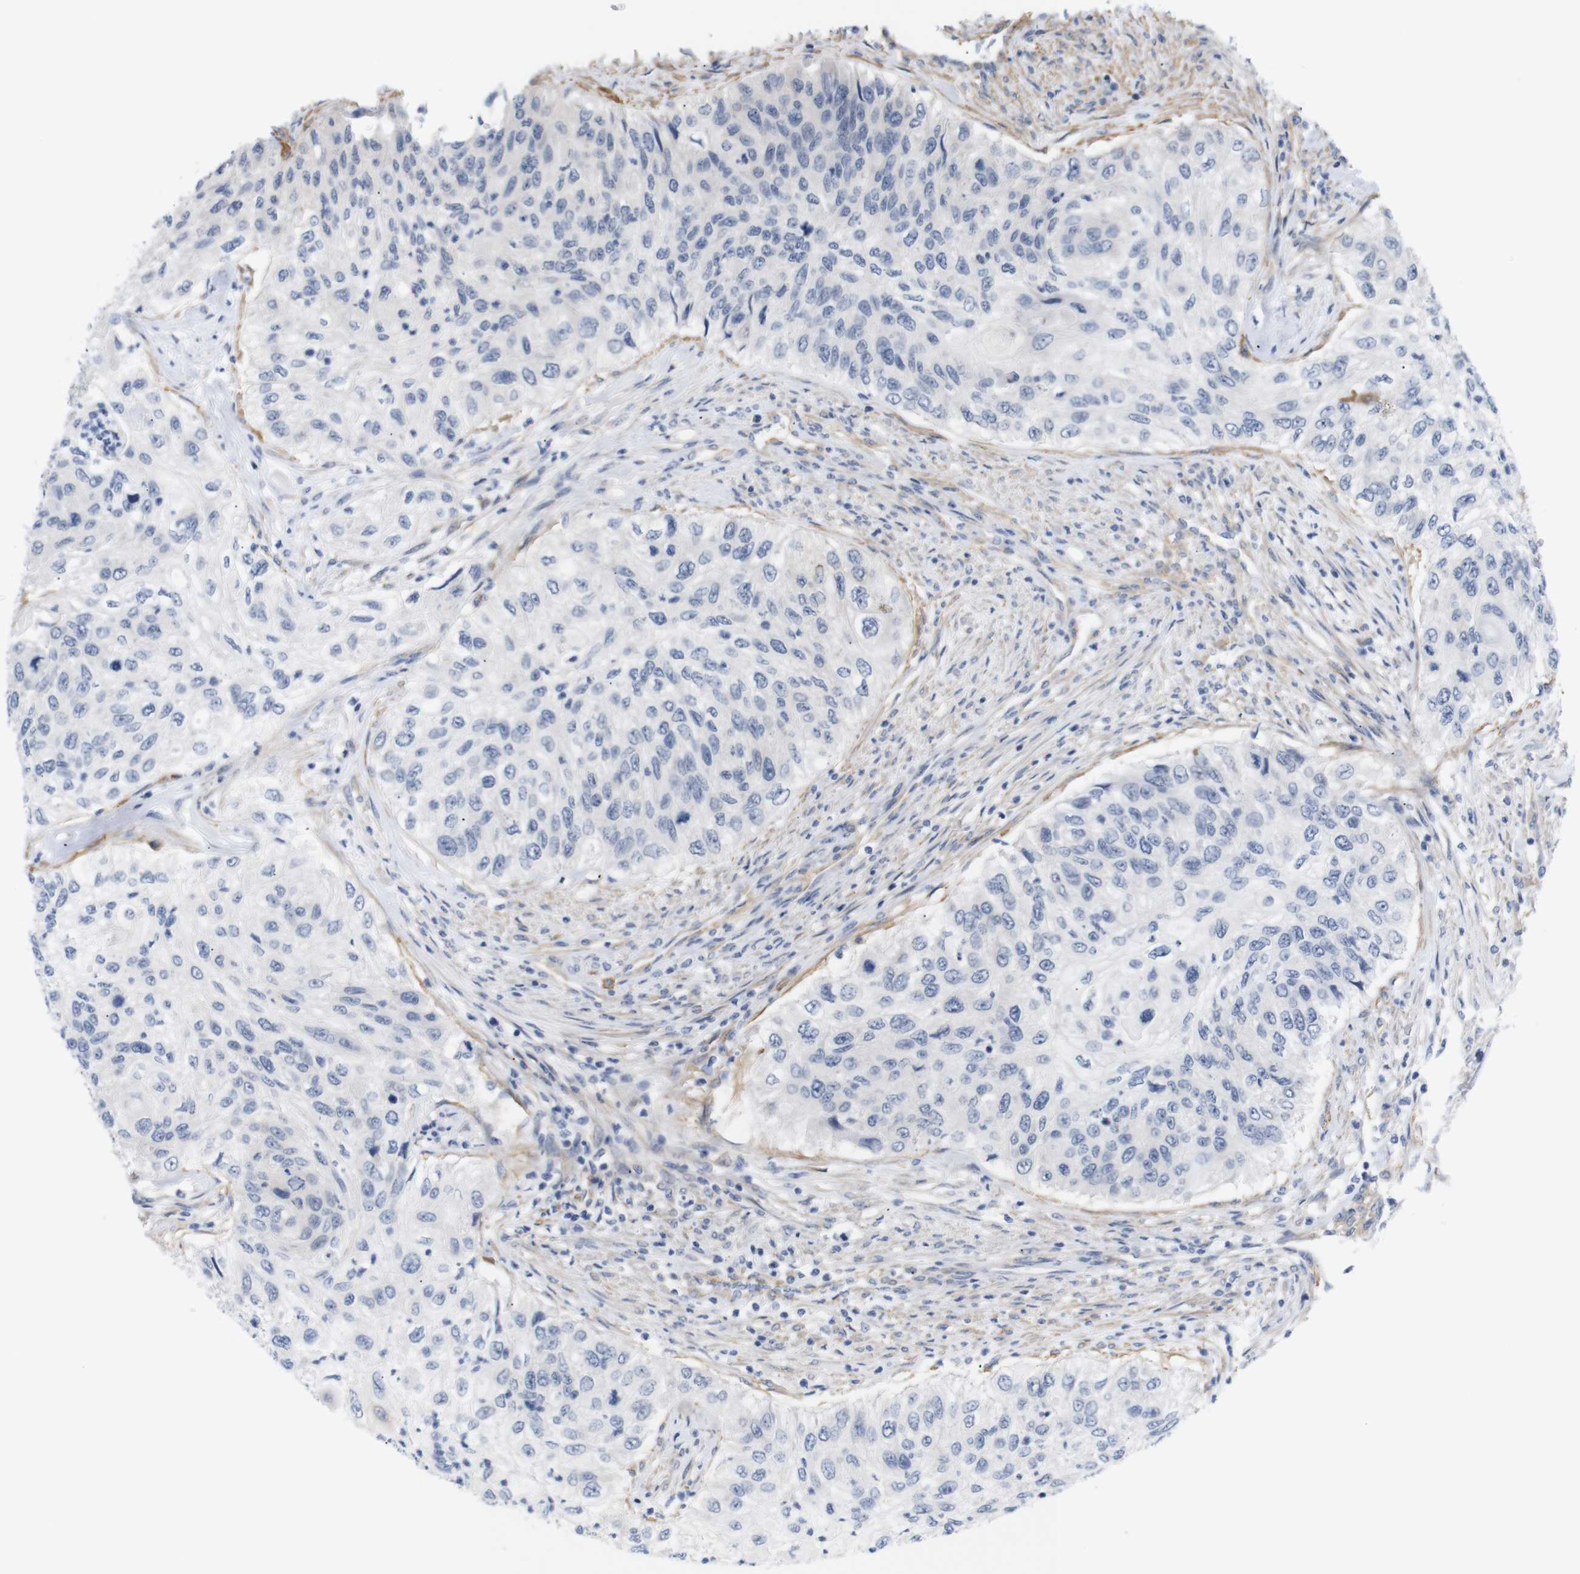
{"staining": {"intensity": "negative", "quantity": "none", "location": "none"}, "tissue": "urothelial cancer", "cell_type": "Tumor cells", "image_type": "cancer", "snomed": [{"axis": "morphology", "description": "Urothelial carcinoma, High grade"}, {"axis": "topography", "description": "Urinary bladder"}], "caption": "Tumor cells are negative for brown protein staining in high-grade urothelial carcinoma. Brightfield microscopy of immunohistochemistry stained with DAB (brown) and hematoxylin (blue), captured at high magnification.", "gene": "STMN3", "patient": {"sex": "female", "age": 60}}